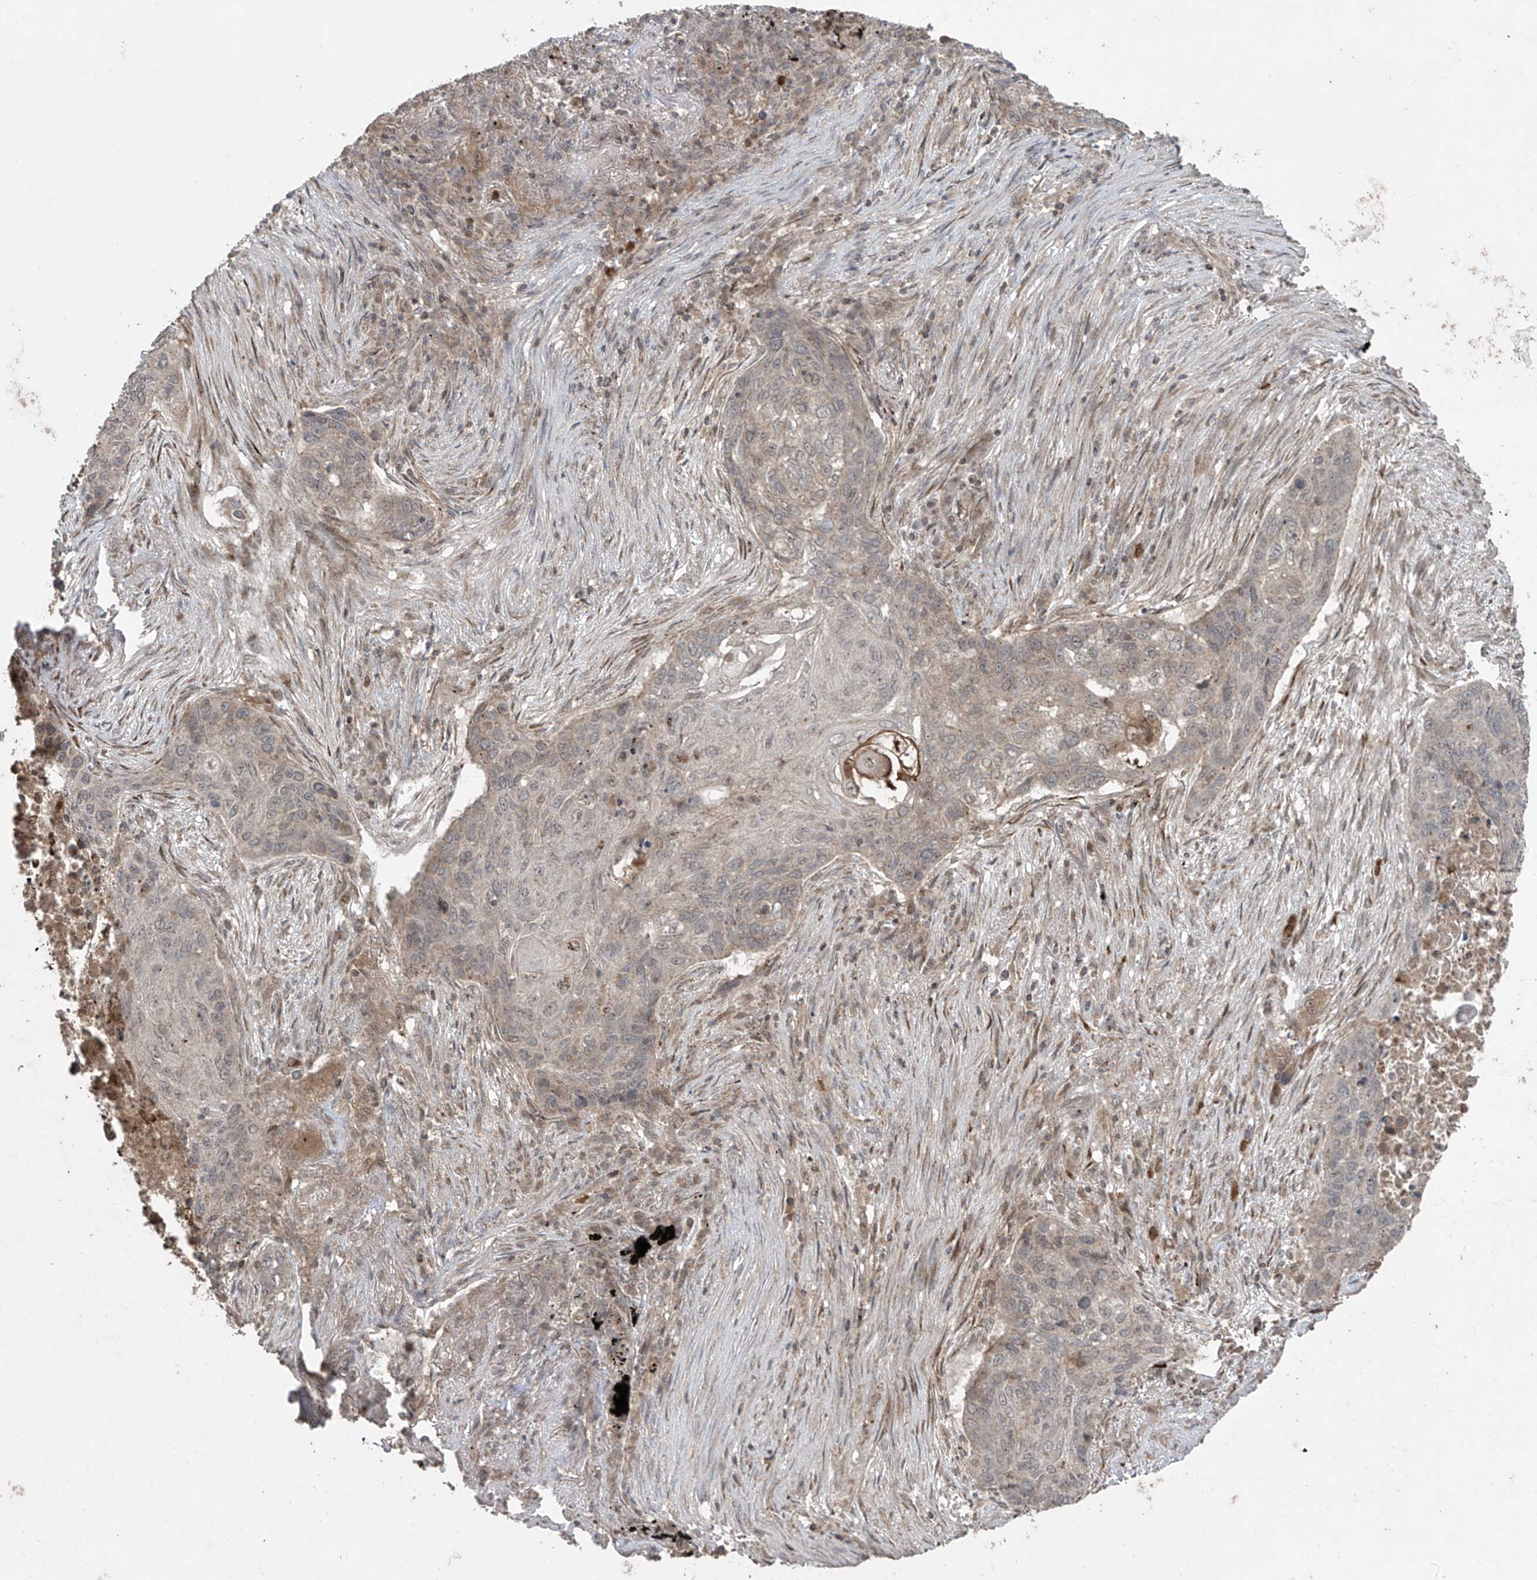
{"staining": {"intensity": "weak", "quantity": "<25%", "location": "cytoplasmic/membranous"}, "tissue": "lung cancer", "cell_type": "Tumor cells", "image_type": "cancer", "snomed": [{"axis": "morphology", "description": "Squamous cell carcinoma, NOS"}, {"axis": "topography", "description": "Lung"}], "caption": "Immunohistochemistry (IHC) image of human lung squamous cell carcinoma stained for a protein (brown), which exhibits no positivity in tumor cells.", "gene": "PGPEP1", "patient": {"sex": "female", "age": 63}}